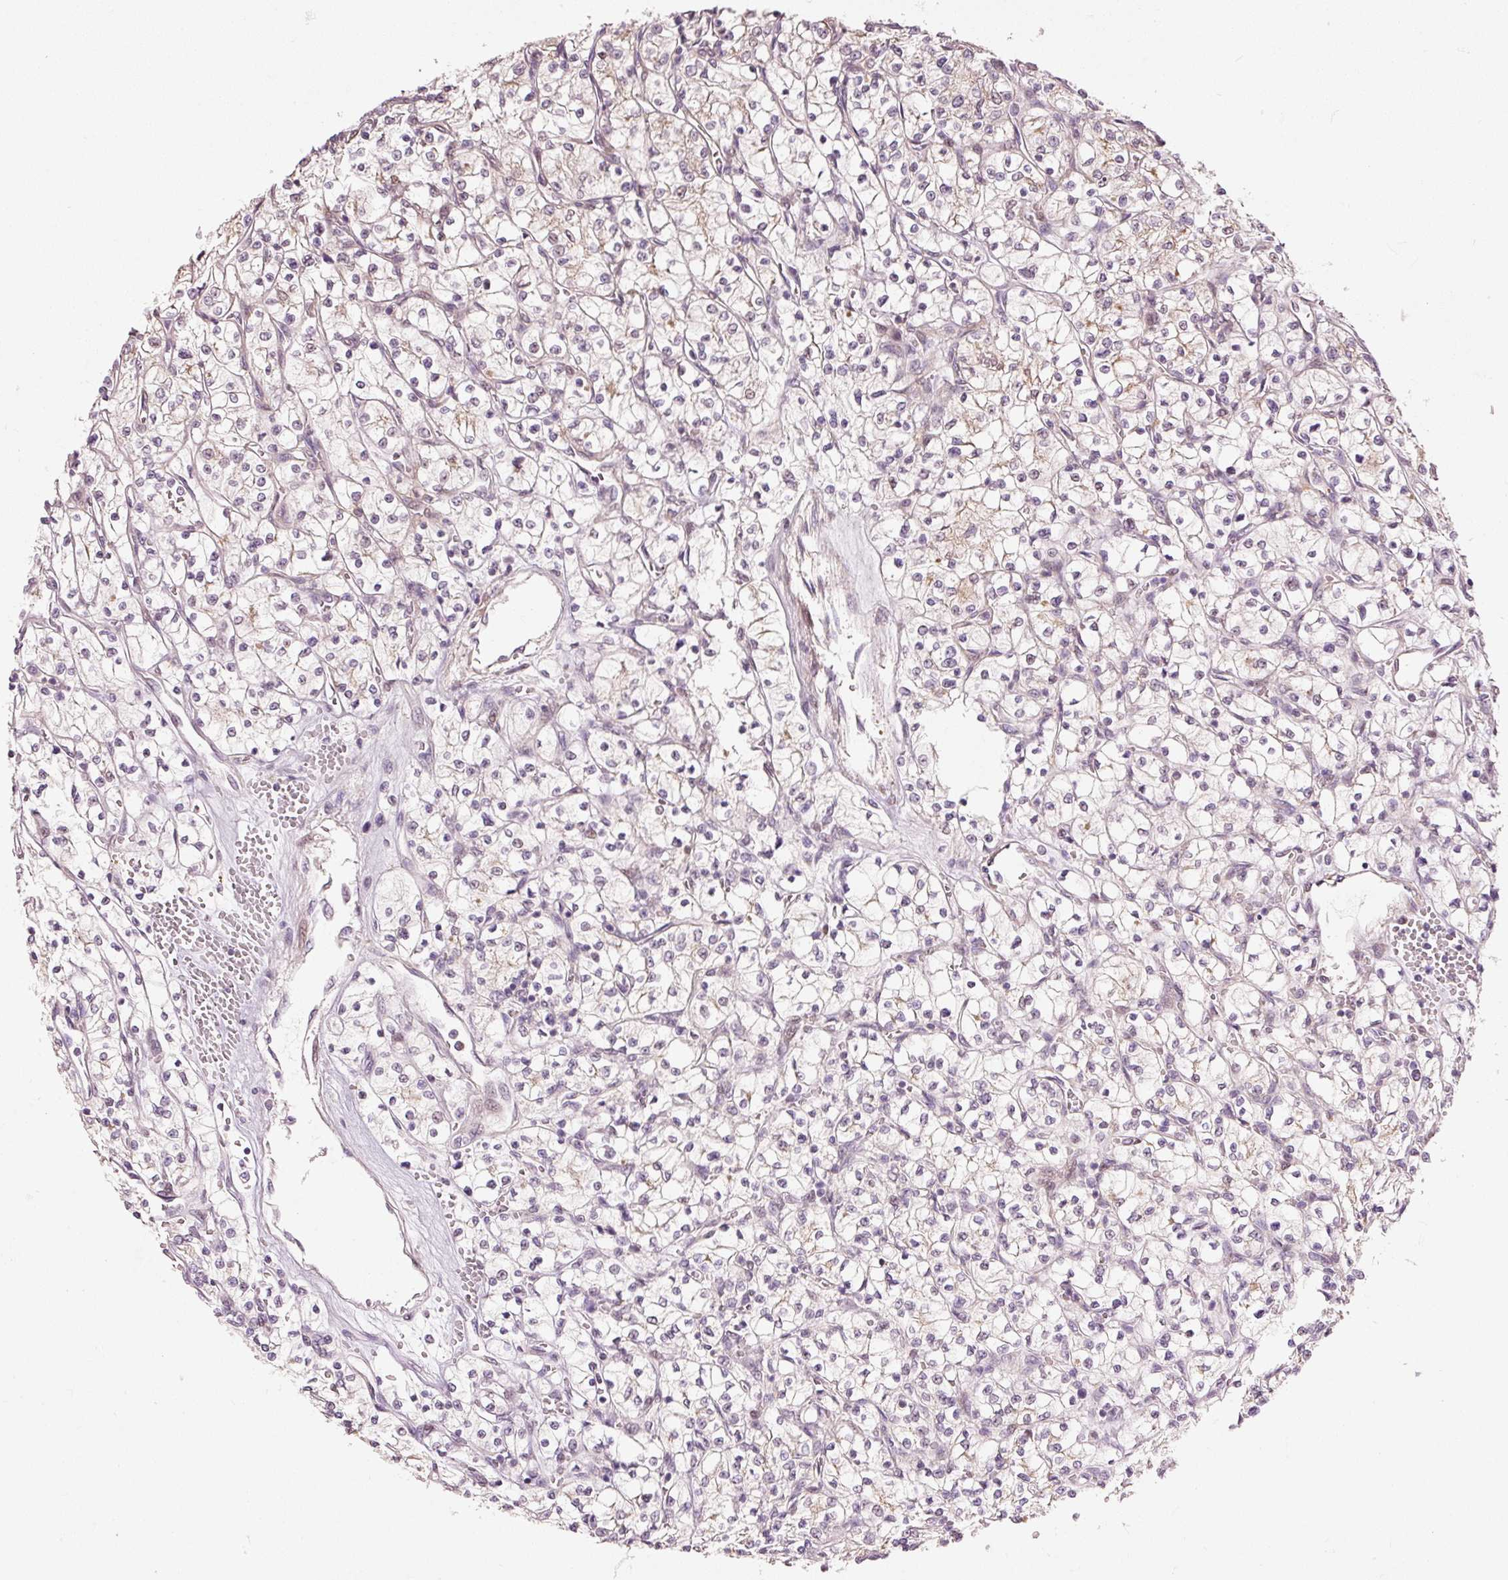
{"staining": {"intensity": "weak", "quantity": "<25%", "location": "cytoplasmic/membranous"}, "tissue": "renal cancer", "cell_type": "Tumor cells", "image_type": "cancer", "snomed": [{"axis": "morphology", "description": "Adenocarcinoma, NOS"}, {"axis": "topography", "description": "Kidney"}], "caption": "This histopathology image is of renal adenocarcinoma stained with IHC to label a protein in brown with the nuclei are counter-stained blue. There is no positivity in tumor cells.", "gene": "TOB2", "patient": {"sex": "female", "age": 64}}